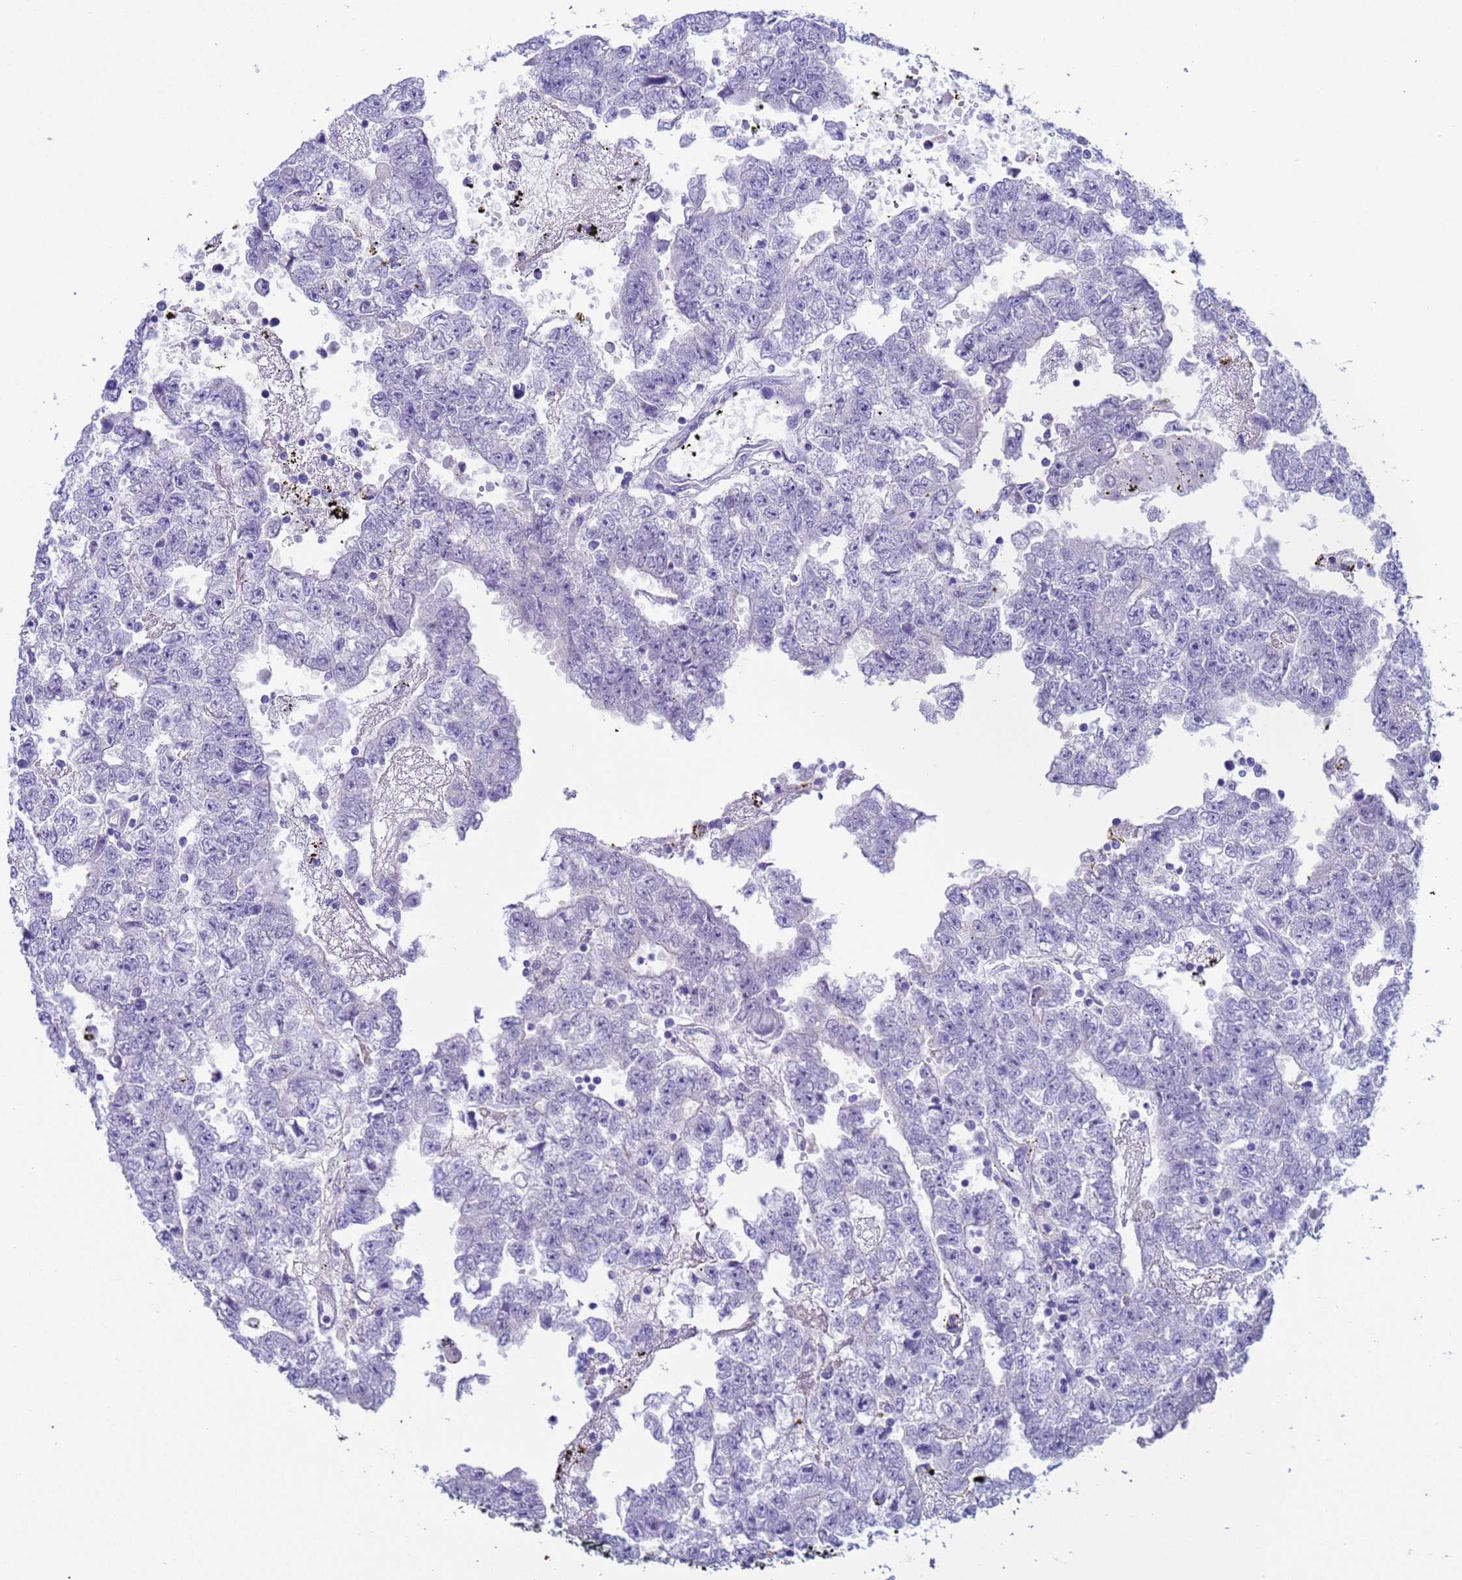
{"staining": {"intensity": "negative", "quantity": "none", "location": "none"}, "tissue": "testis cancer", "cell_type": "Tumor cells", "image_type": "cancer", "snomed": [{"axis": "morphology", "description": "Carcinoma, Embryonal, NOS"}, {"axis": "topography", "description": "Testis"}], "caption": "This image is of testis cancer stained with immunohistochemistry to label a protein in brown with the nuclei are counter-stained blue. There is no positivity in tumor cells.", "gene": "CKM", "patient": {"sex": "male", "age": 25}}